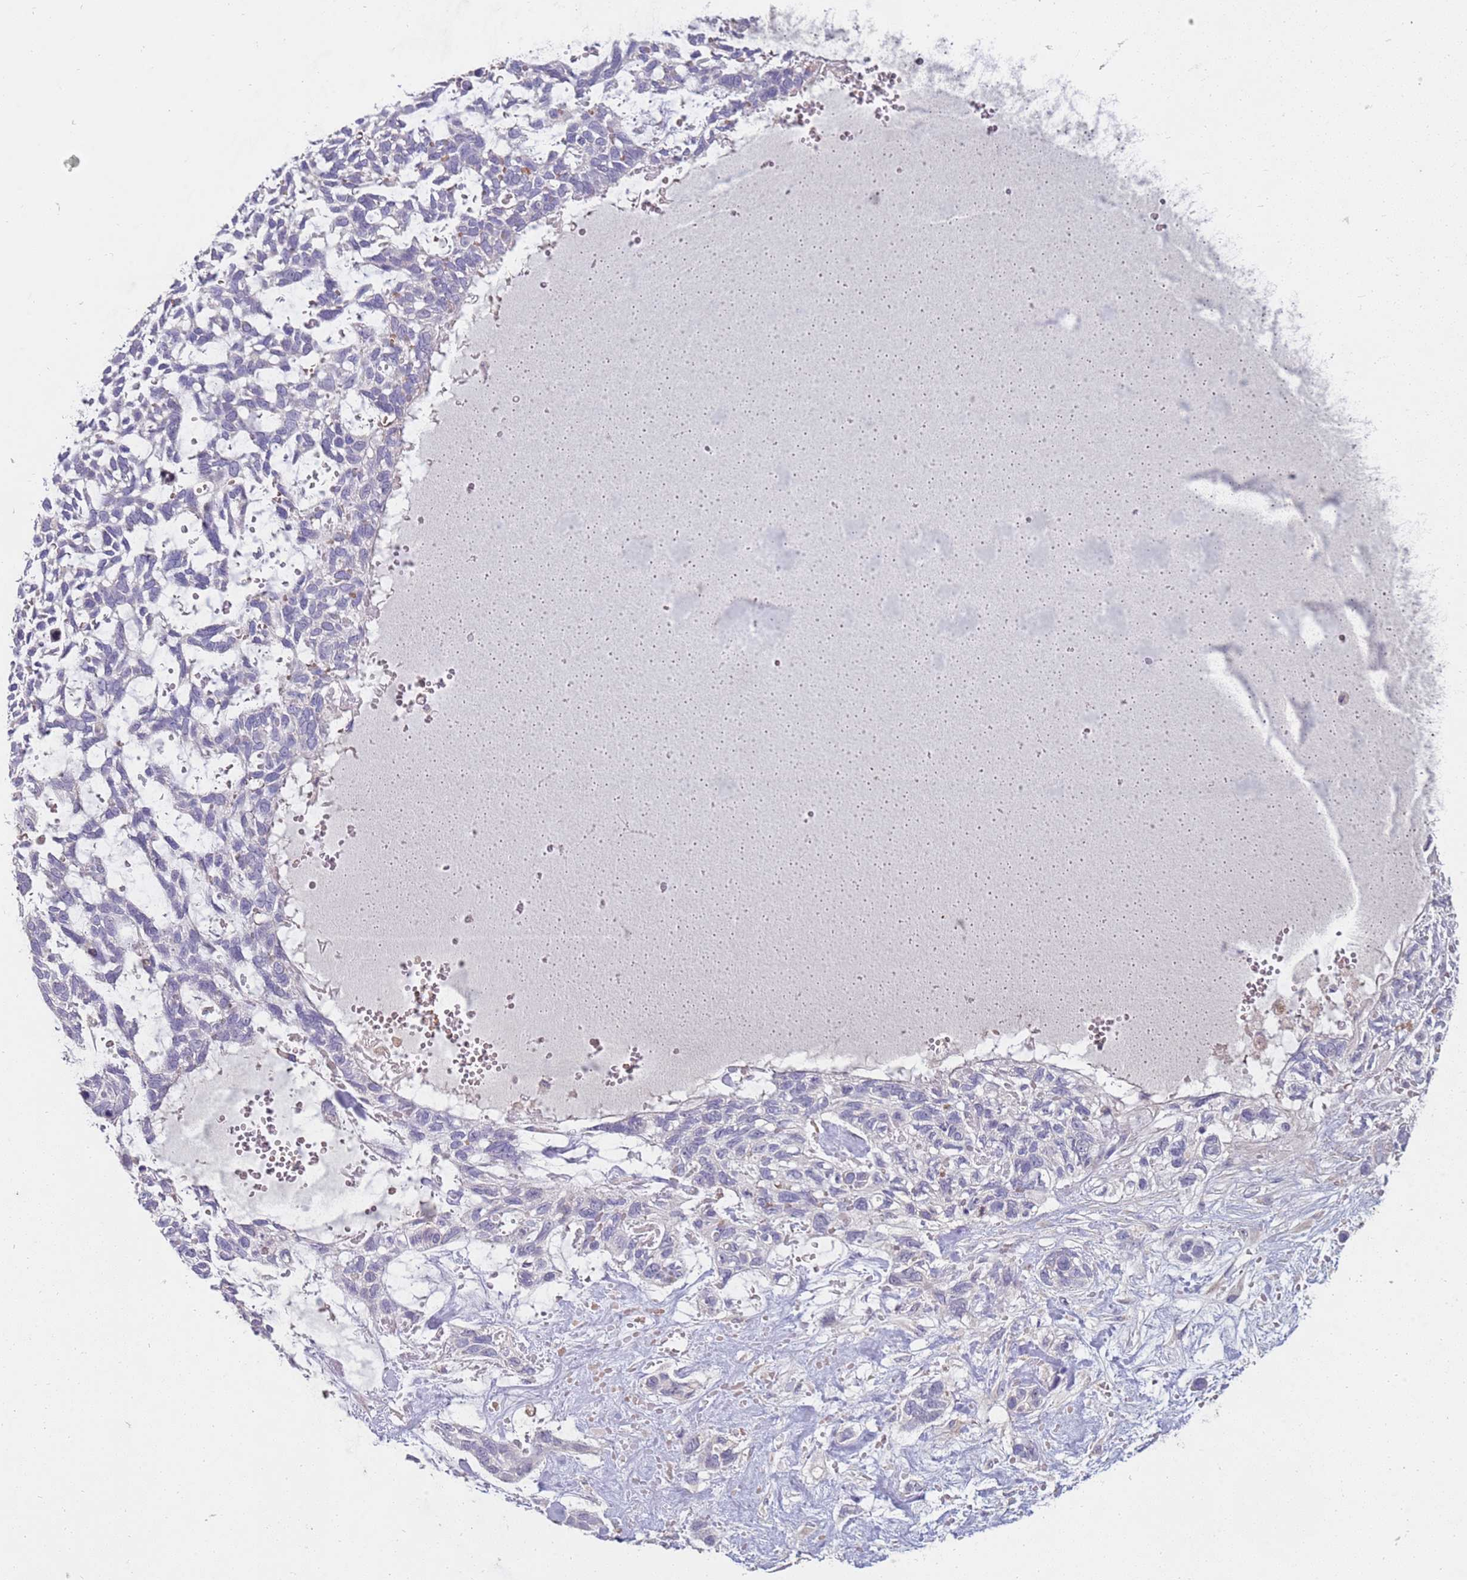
{"staining": {"intensity": "negative", "quantity": "none", "location": "none"}, "tissue": "skin cancer", "cell_type": "Tumor cells", "image_type": "cancer", "snomed": [{"axis": "morphology", "description": "Basal cell carcinoma"}, {"axis": "topography", "description": "Skin"}], "caption": "An IHC histopathology image of skin basal cell carcinoma is shown. There is no staining in tumor cells of skin basal cell carcinoma.", "gene": "NMUR2", "patient": {"sex": "male", "age": 88}}